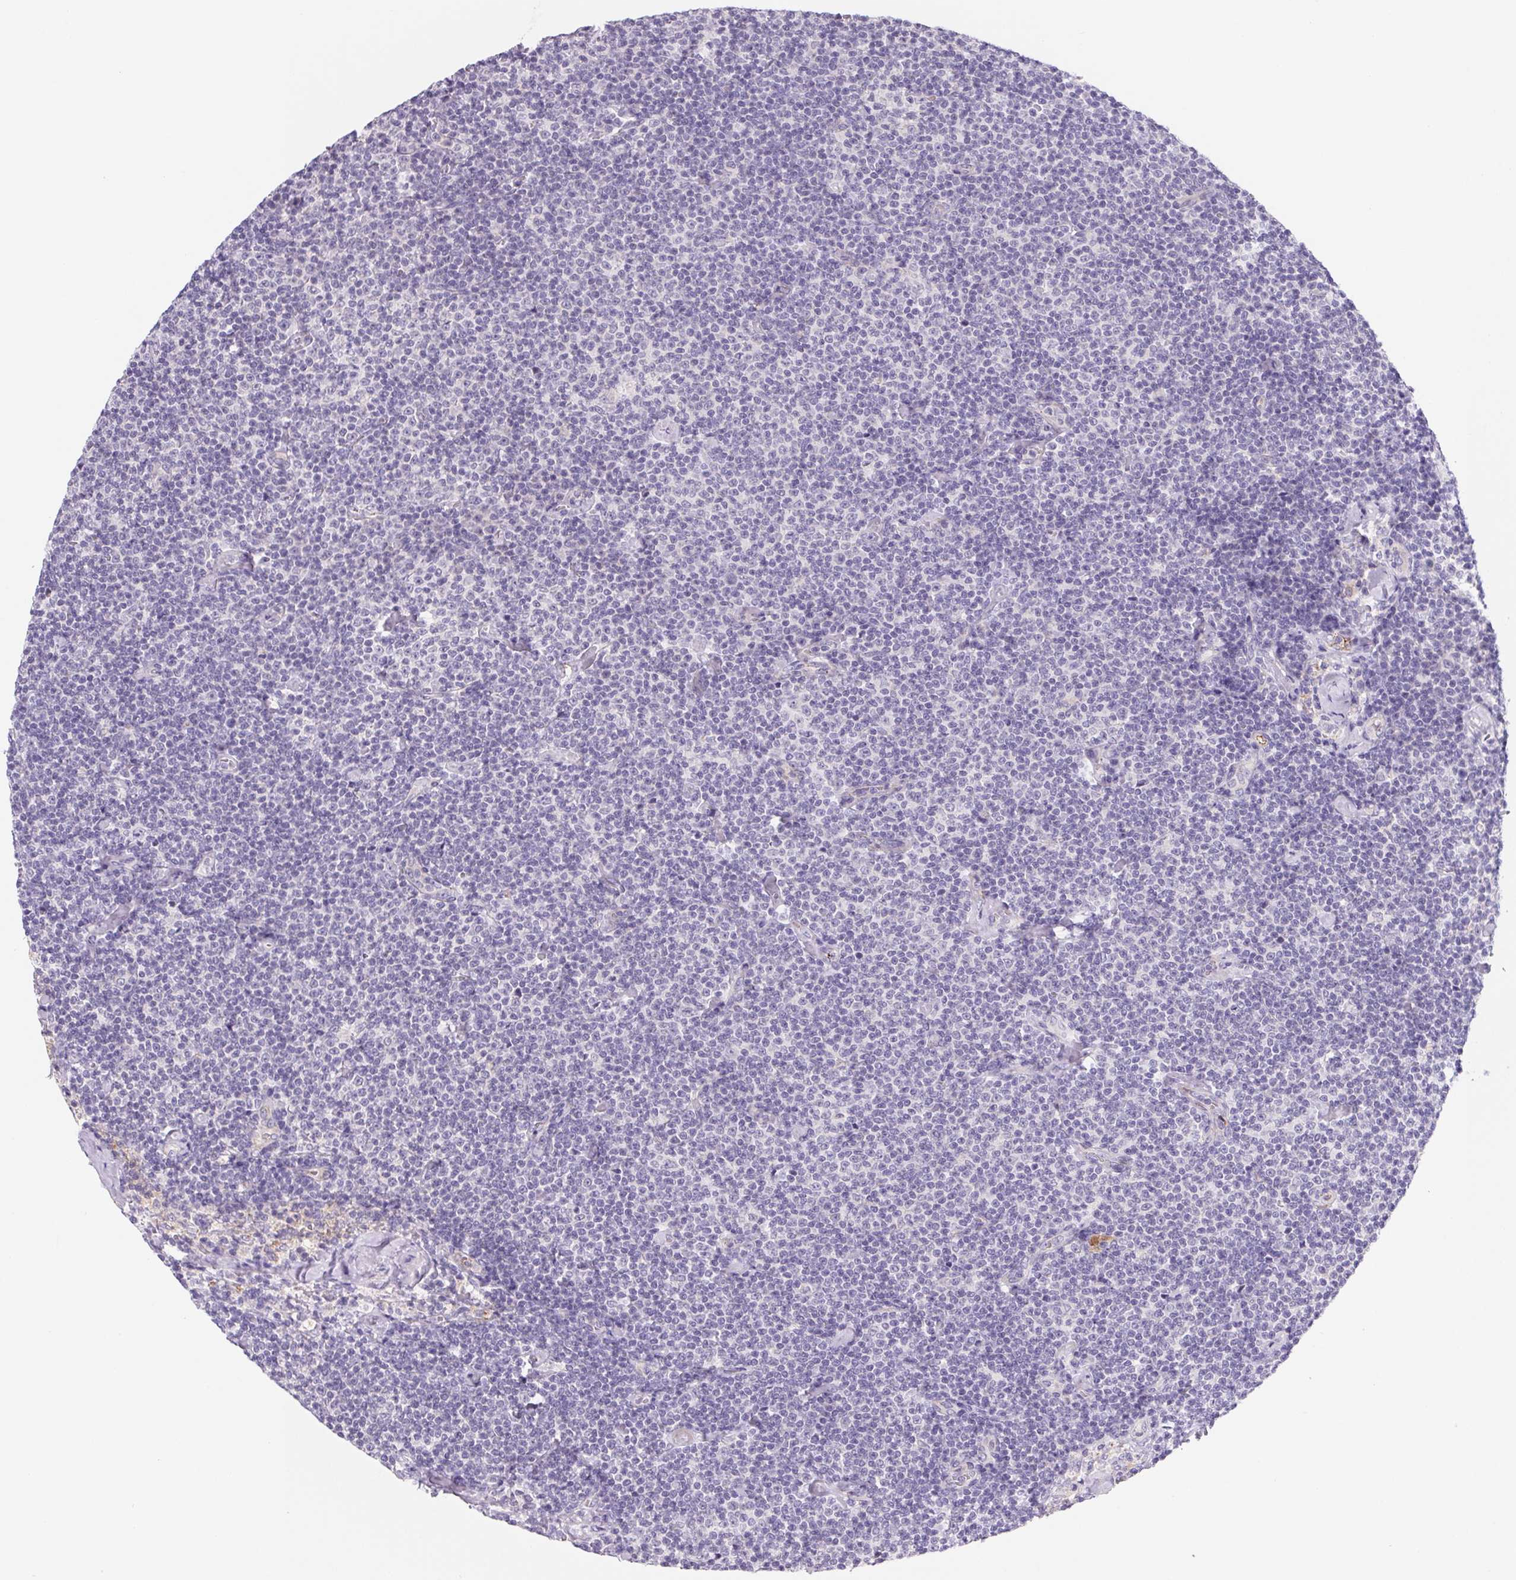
{"staining": {"intensity": "negative", "quantity": "none", "location": "none"}, "tissue": "lymphoma", "cell_type": "Tumor cells", "image_type": "cancer", "snomed": [{"axis": "morphology", "description": "Malignant lymphoma, non-Hodgkin's type, Low grade"}, {"axis": "topography", "description": "Lymph node"}], "caption": "Photomicrograph shows no protein staining in tumor cells of malignant lymphoma, non-Hodgkin's type (low-grade) tissue.", "gene": "LPA", "patient": {"sex": "male", "age": 81}}